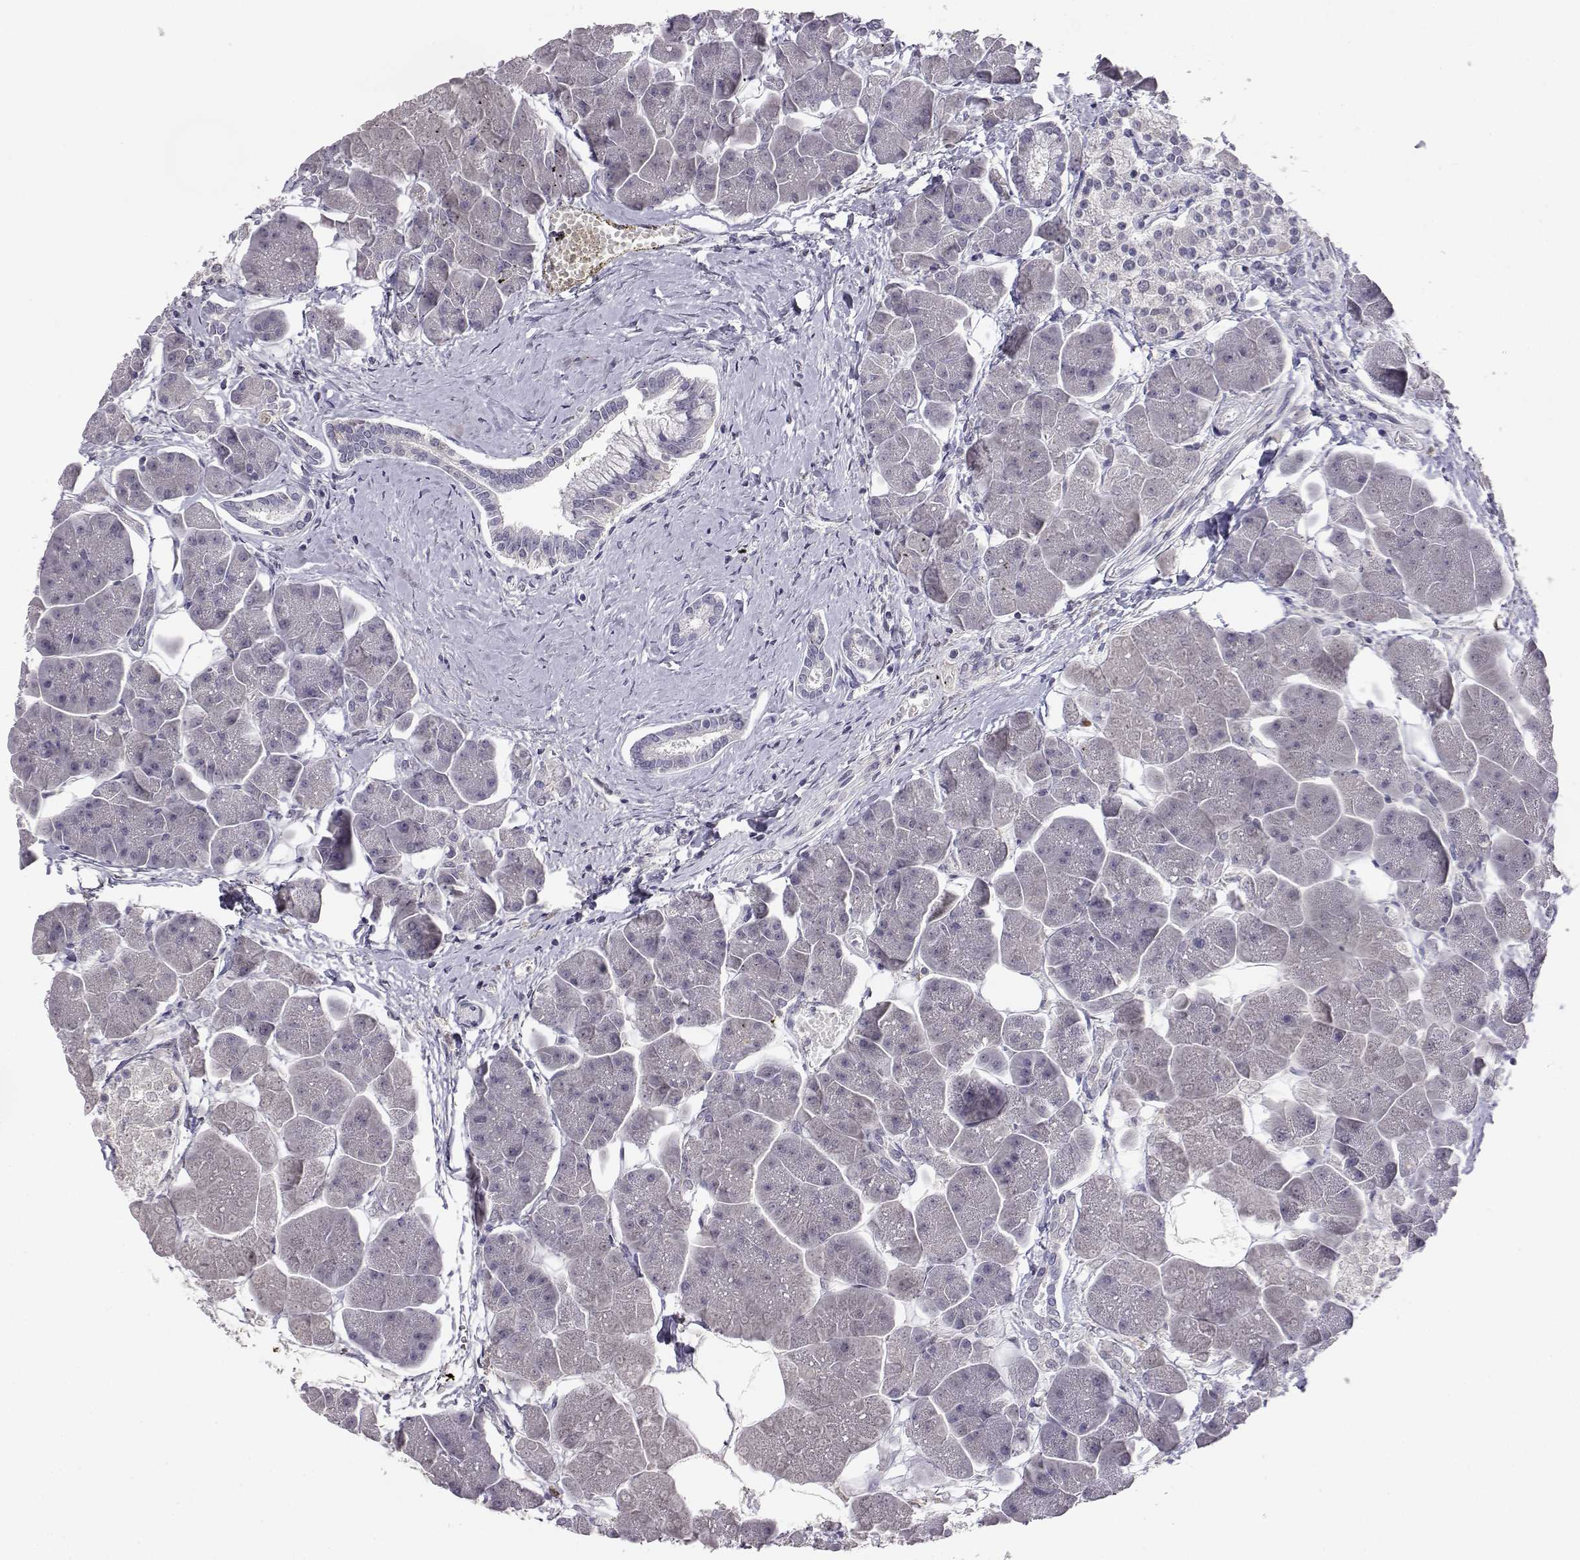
{"staining": {"intensity": "negative", "quantity": "none", "location": "none"}, "tissue": "pancreas", "cell_type": "Exocrine glandular cells", "image_type": "normal", "snomed": [{"axis": "morphology", "description": "Normal tissue, NOS"}, {"axis": "topography", "description": "Adipose tissue"}, {"axis": "topography", "description": "Pancreas"}, {"axis": "topography", "description": "Peripheral nerve tissue"}], "caption": "A histopathology image of pancreas stained for a protein shows no brown staining in exocrine glandular cells. Brightfield microscopy of IHC stained with DAB (brown) and hematoxylin (blue), captured at high magnification.", "gene": "AKR1B1", "patient": {"sex": "female", "age": 58}}